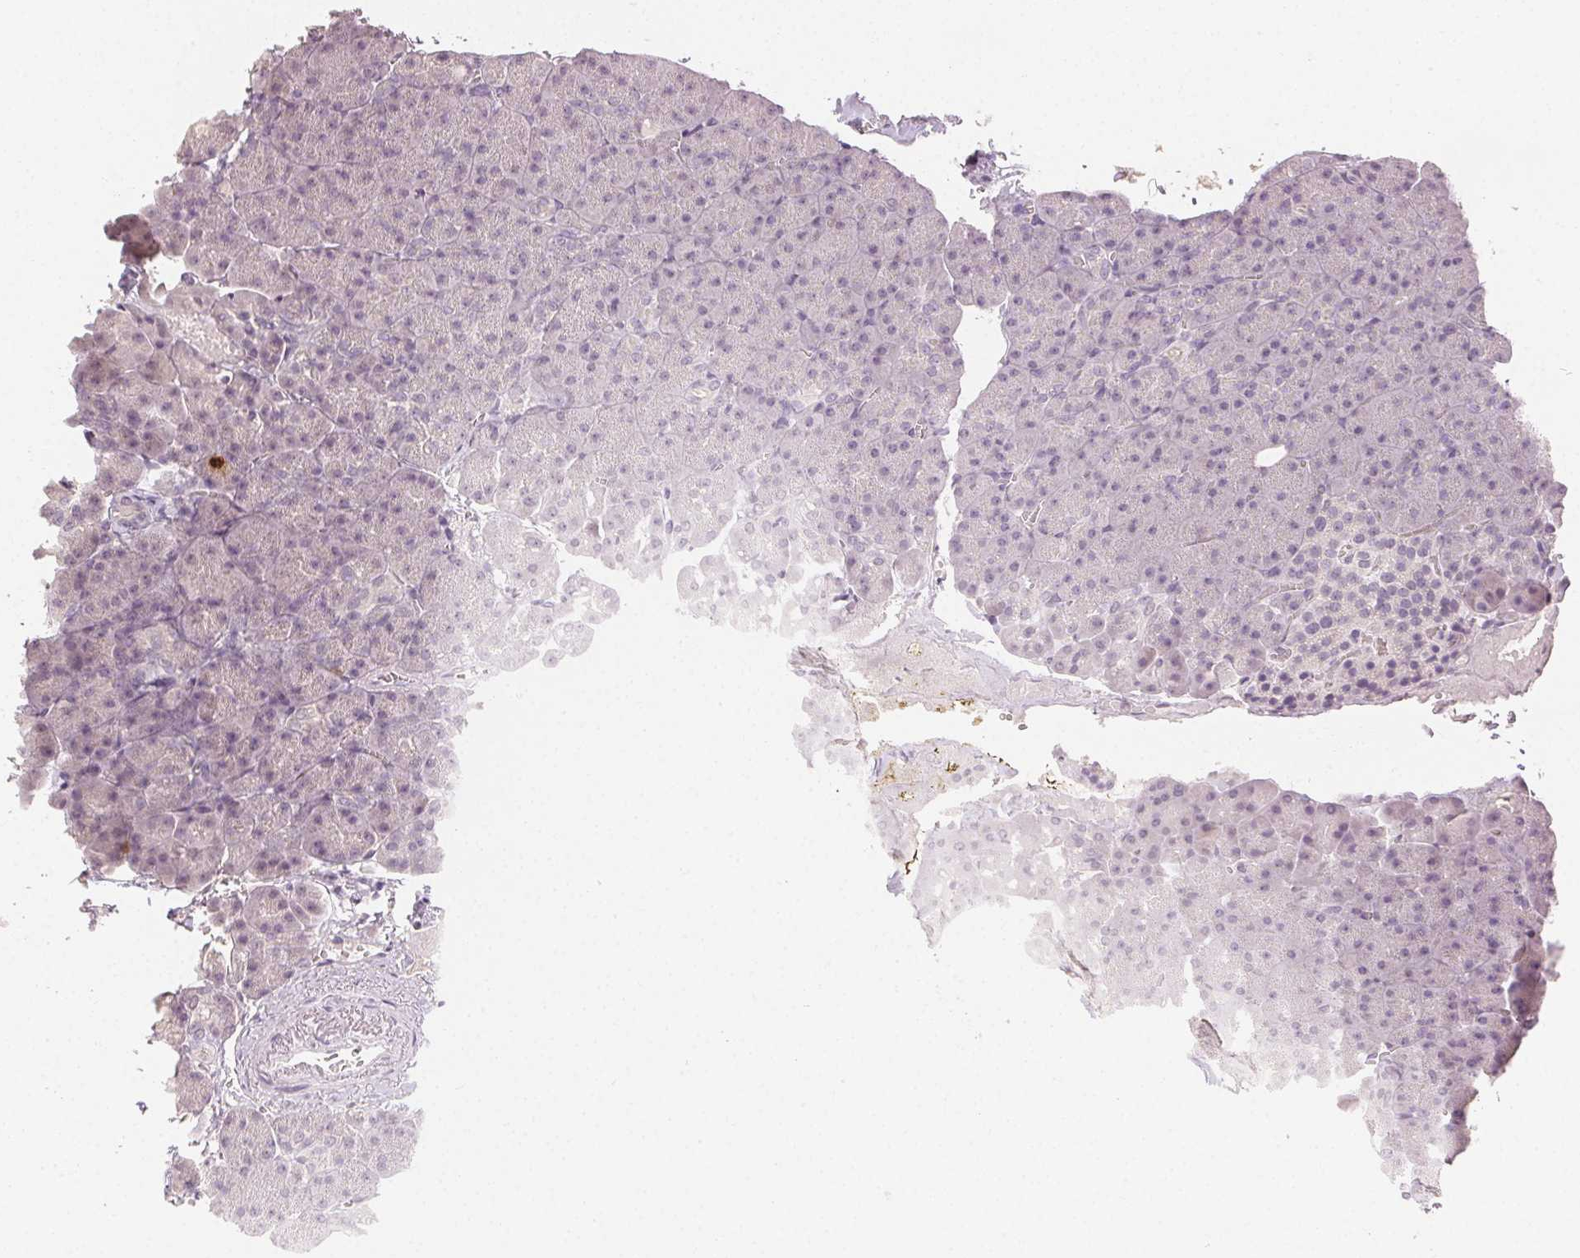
{"staining": {"intensity": "strong", "quantity": "<25%", "location": "nuclear"}, "tissue": "pancreas", "cell_type": "Exocrine glandular cells", "image_type": "normal", "snomed": [{"axis": "morphology", "description": "Normal tissue, NOS"}, {"axis": "topography", "description": "Pancreas"}], "caption": "A medium amount of strong nuclear expression is appreciated in approximately <25% of exocrine glandular cells in benign pancreas. The staining was performed using DAB, with brown indicating positive protein expression. Nuclei are stained blue with hematoxylin.", "gene": "ANLN", "patient": {"sex": "female", "age": 74}}